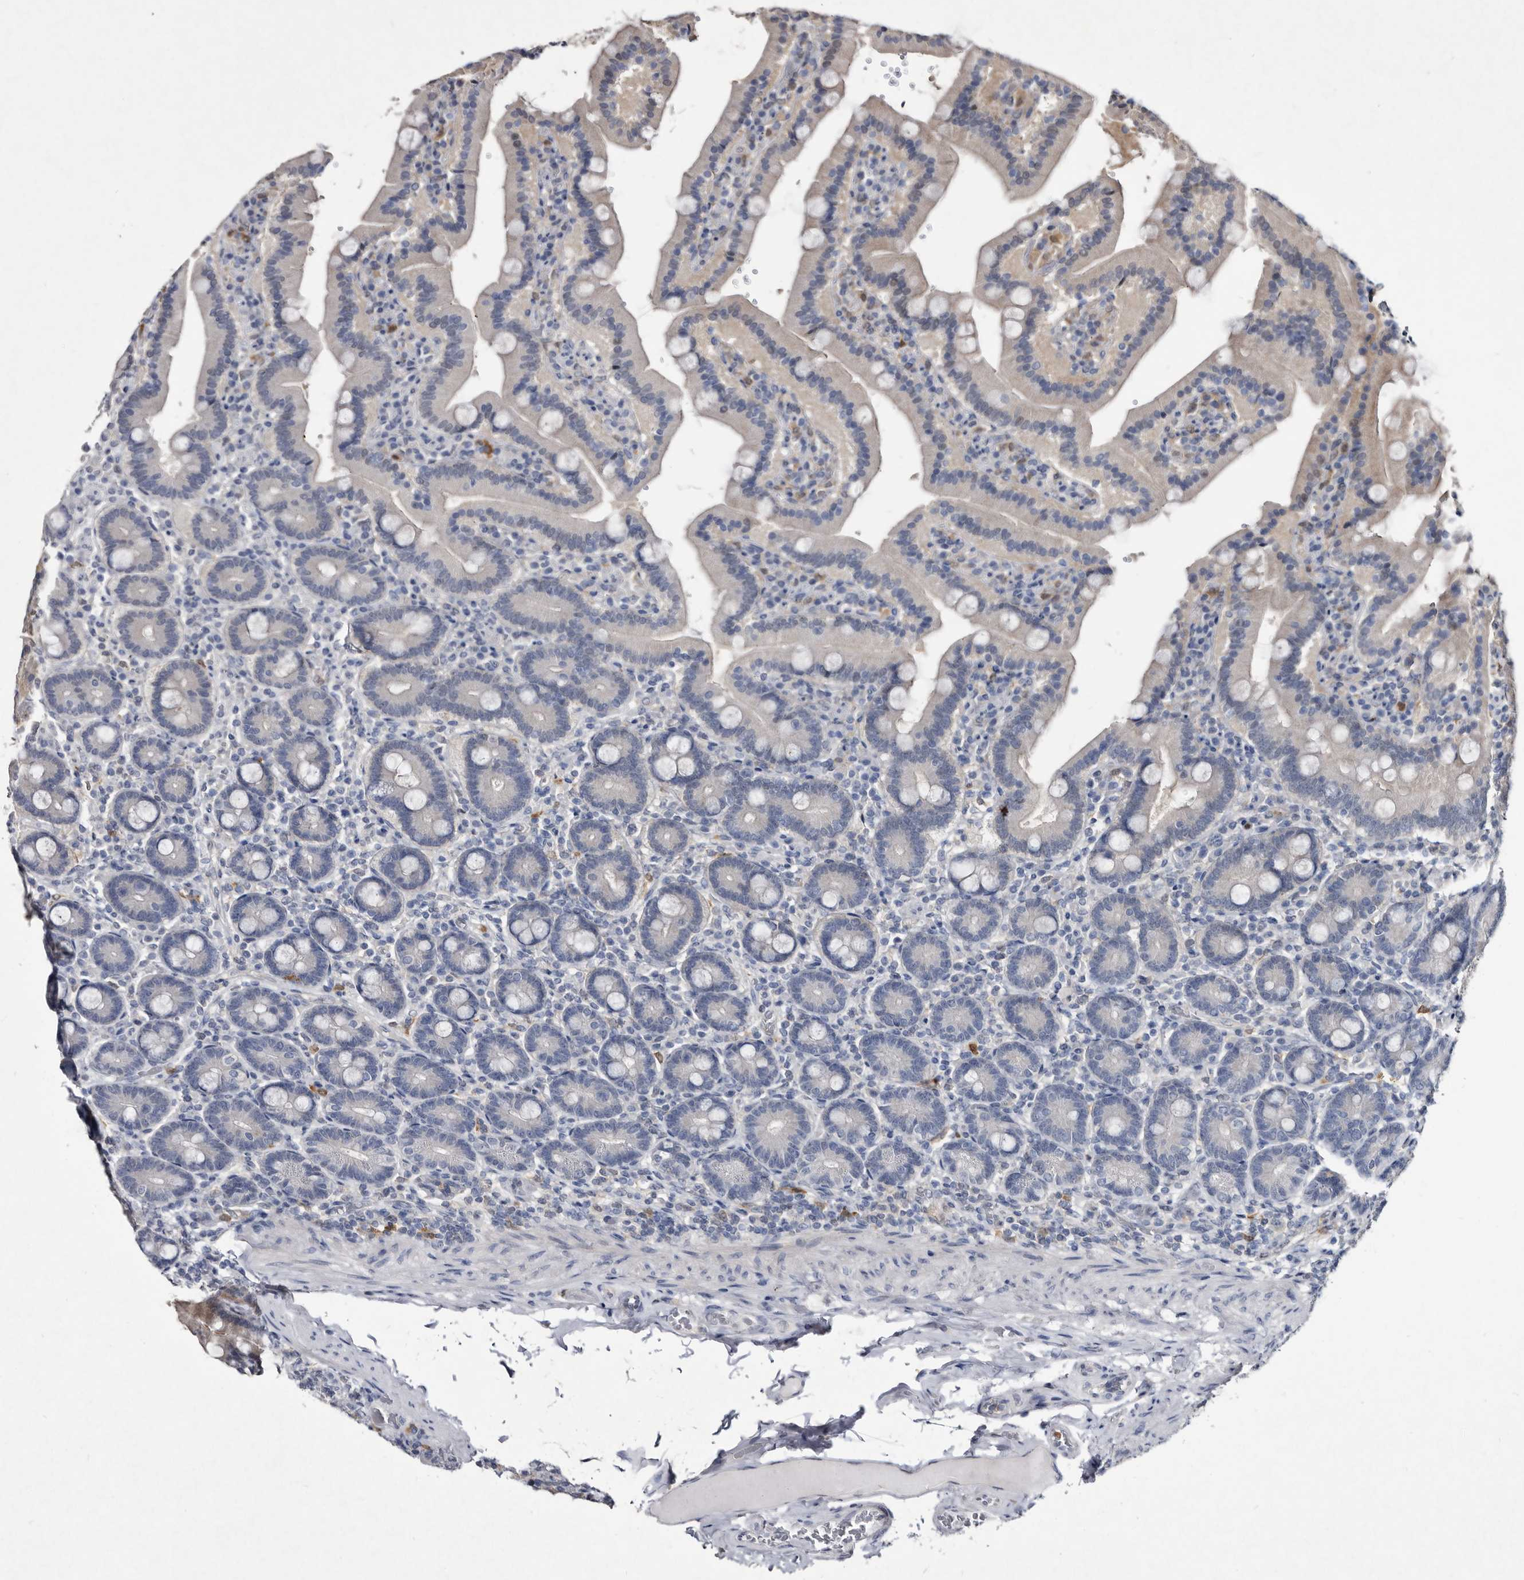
{"staining": {"intensity": "moderate", "quantity": "25%-75%", "location": "cytoplasmic/membranous,nuclear"}, "tissue": "duodenum", "cell_type": "Glandular cells", "image_type": "normal", "snomed": [{"axis": "morphology", "description": "Normal tissue, NOS"}, {"axis": "topography", "description": "Duodenum"}], "caption": "Duodenum stained with immunohistochemistry (IHC) demonstrates moderate cytoplasmic/membranous,nuclear positivity in about 25%-75% of glandular cells.", "gene": "SERPINB8", "patient": {"sex": "female", "age": 62}}